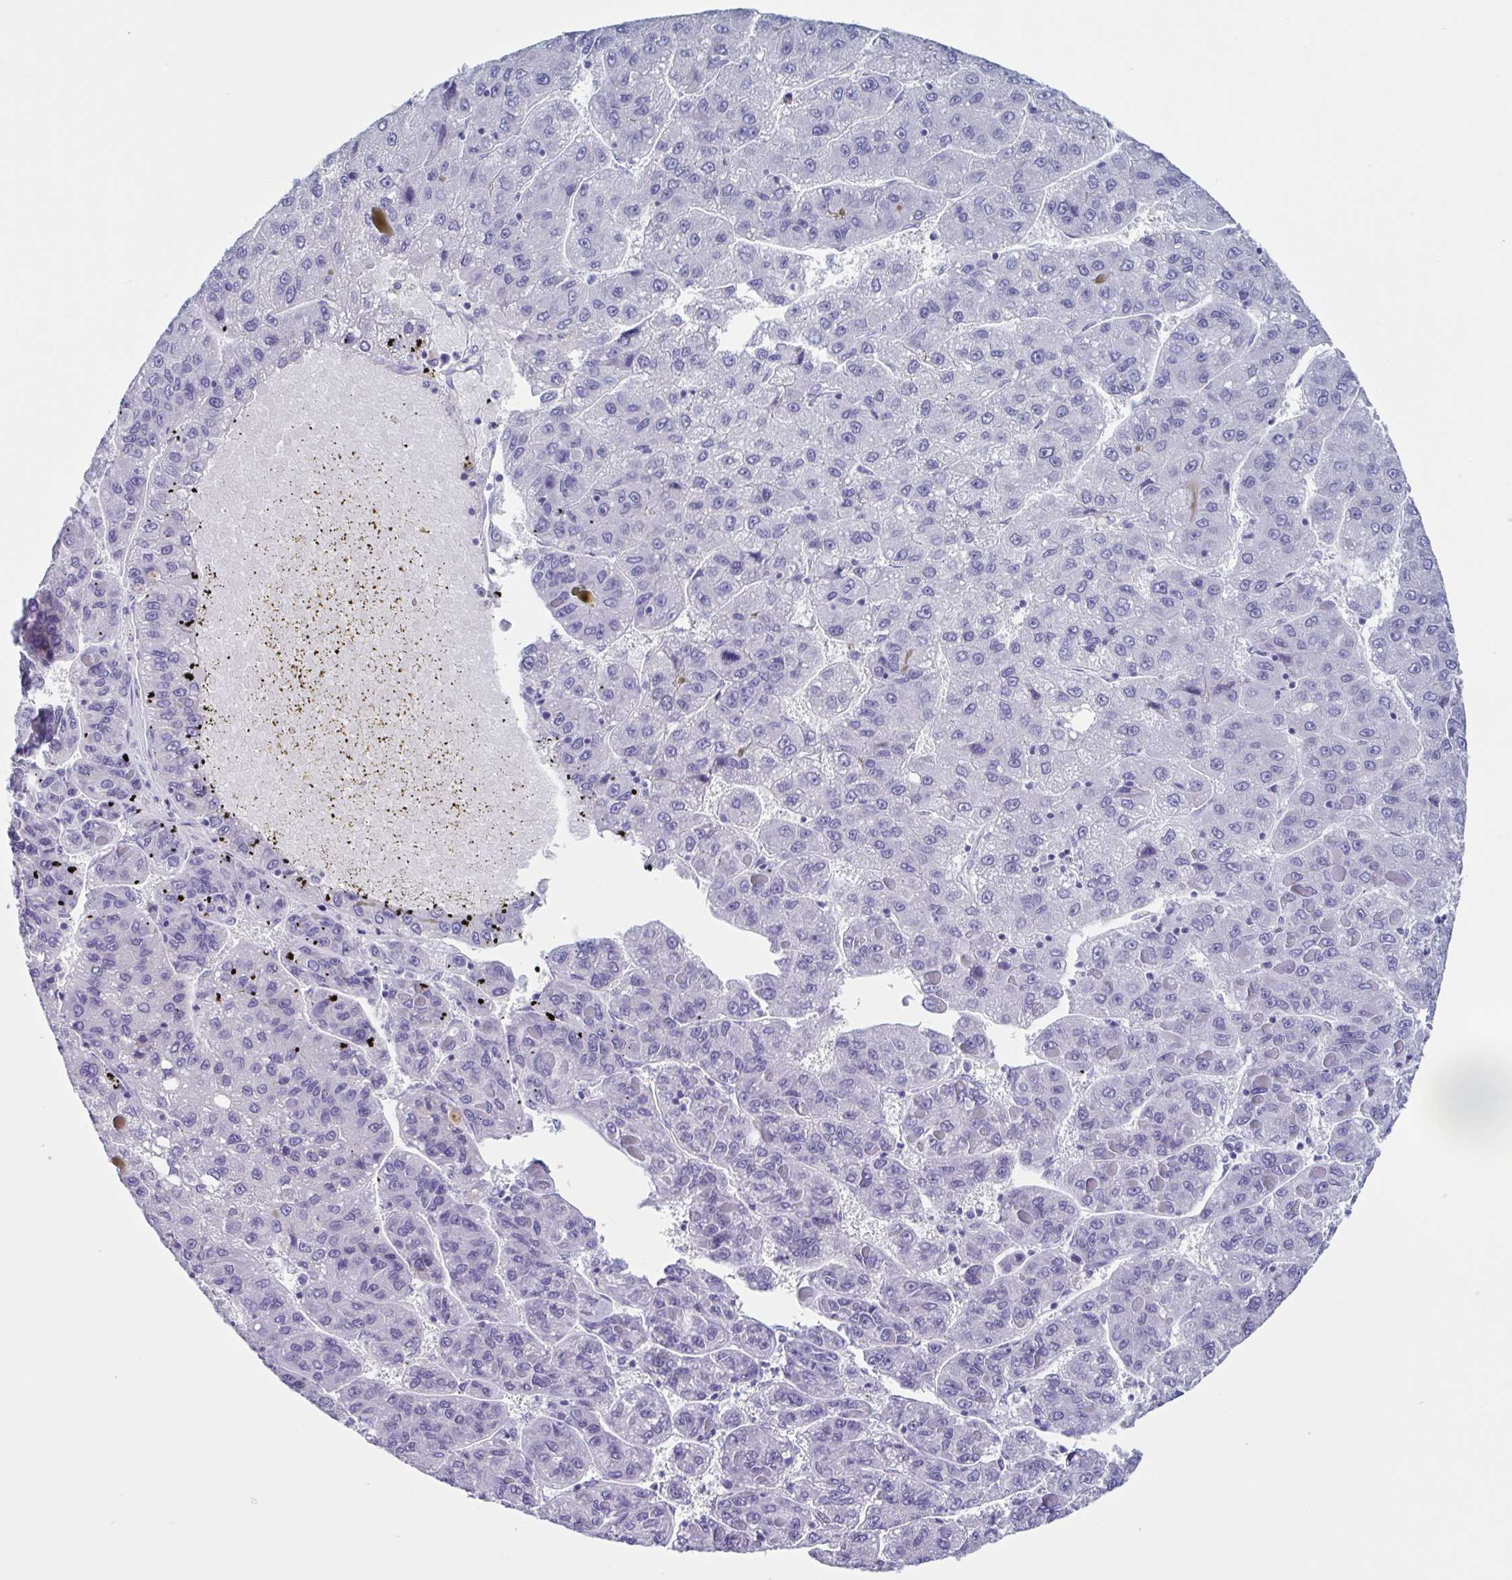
{"staining": {"intensity": "negative", "quantity": "none", "location": "none"}, "tissue": "liver cancer", "cell_type": "Tumor cells", "image_type": "cancer", "snomed": [{"axis": "morphology", "description": "Carcinoma, Hepatocellular, NOS"}, {"axis": "topography", "description": "Liver"}], "caption": "Immunohistochemistry photomicrograph of neoplastic tissue: liver cancer stained with DAB demonstrates no significant protein staining in tumor cells.", "gene": "USP35", "patient": {"sex": "female", "age": 82}}